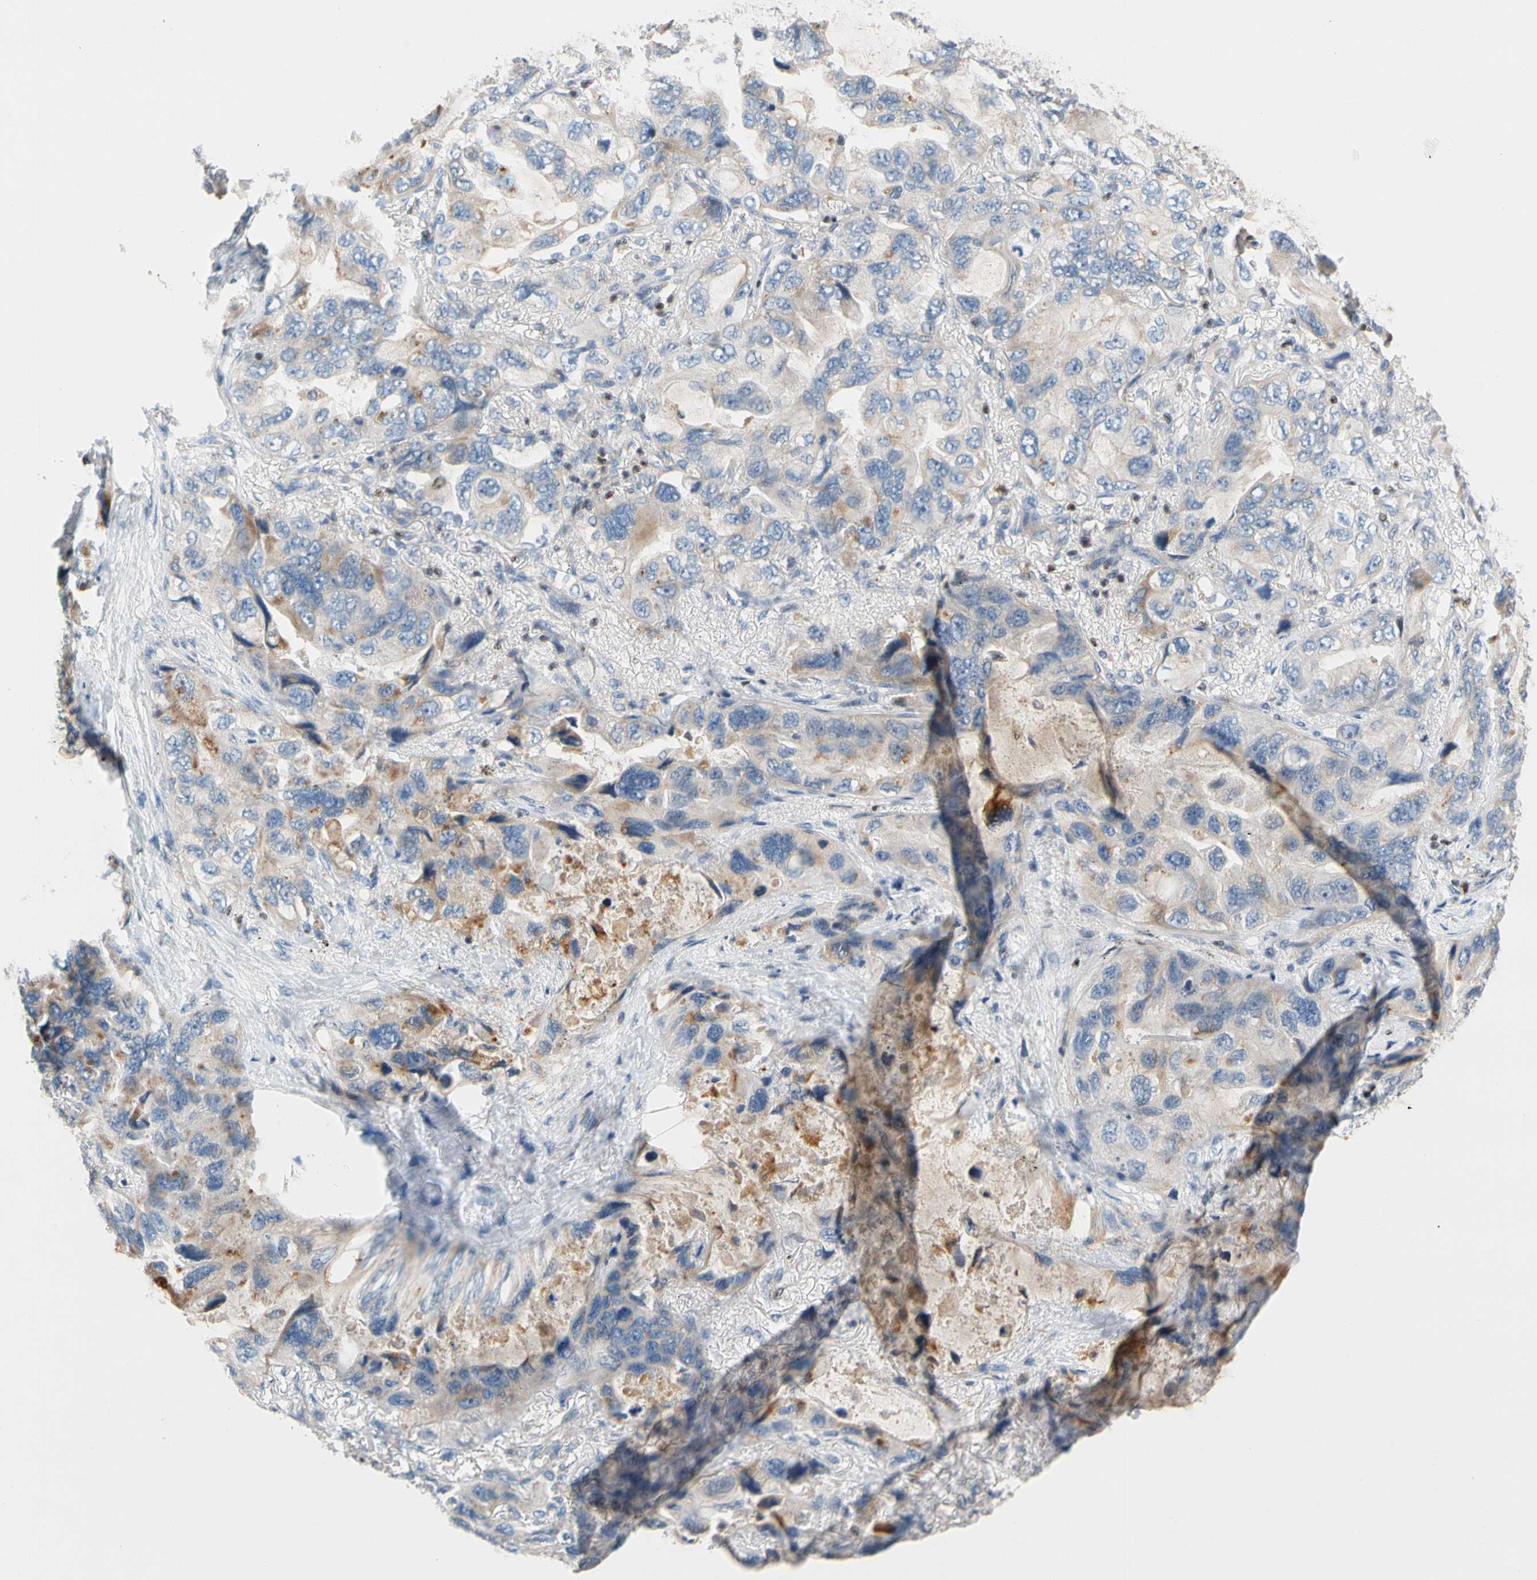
{"staining": {"intensity": "moderate", "quantity": "<25%", "location": "cytoplasmic/membranous"}, "tissue": "lung cancer", "cell_type": "Tumor cells", "image_type": "cancer", "snomed": [{"axis": "morphology", "description": "Squamous cell carcinoma, NOS"}, {"axis": "topography", "description": "Lung"}], "caption": "A histopathology image of lung cancer (squamous cell carcinoma) stained for a protein reveals moderate cytoplasmic/membranous brown staining in tumor cells.", "gene": "SP140", "patient": {"sex": "female", "age": 73}}